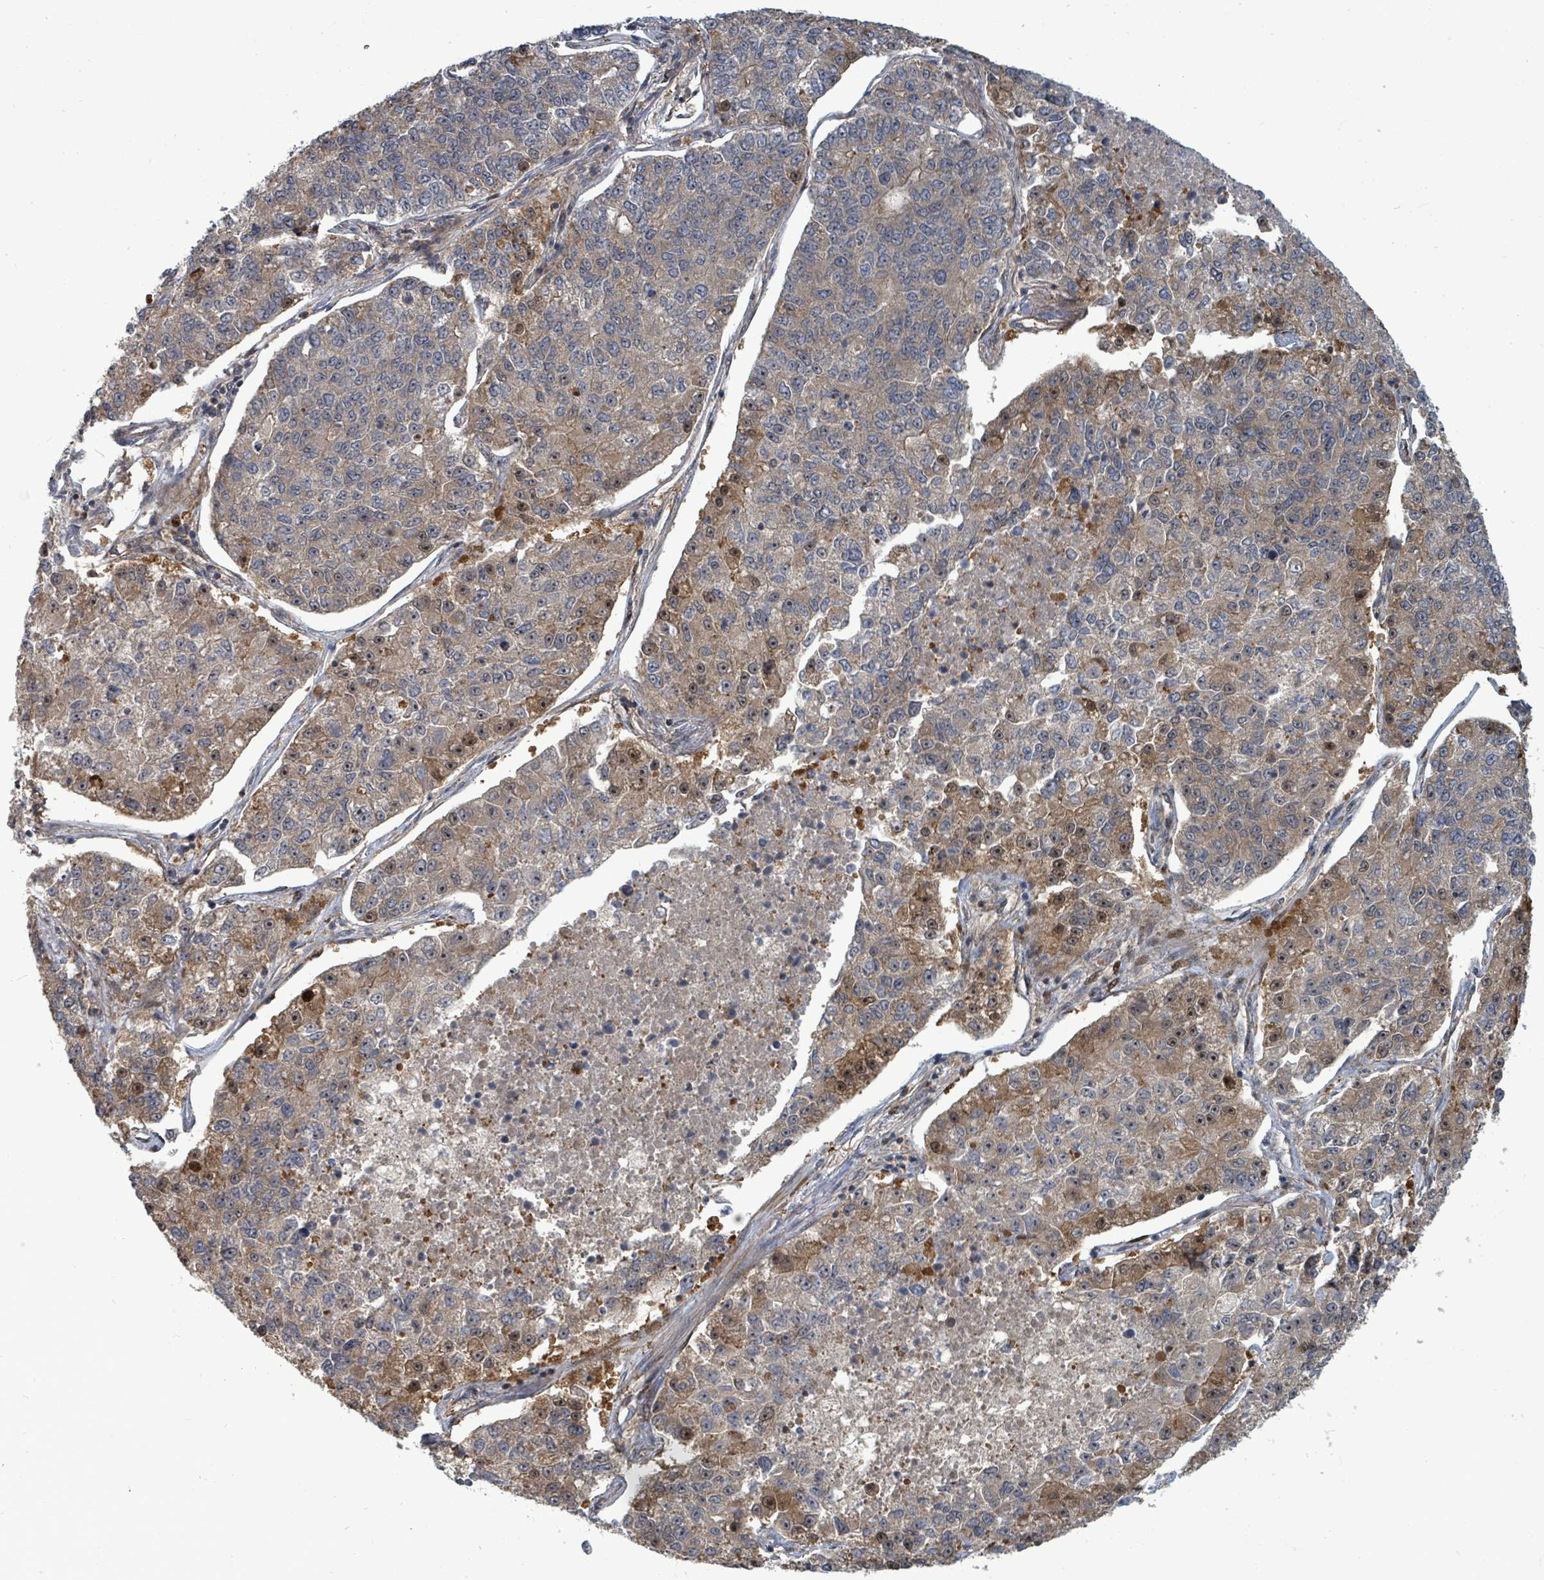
{"staining": {"intensity": "moderate", "quantity": "<25%", "location": "cytoplasmic/membranous"}, "tissue": "lung cancer", "cell_type": "Tumor cells", "image_type": "cancer", "snomed": [{"axis": "morphology", "description": "Adenocarcinoma, NOS"}, {"axis": "topography", "description": "Lung"}], "caption": "High-magnification brightfield microscopy of lung cancer (adenocarcinoma) stained with DAB (3,3'-diaminobenzidine) (brown) and counterstained with hematoxylin (blue). tumor cells exhibit moderate cytoplasmic/membranous staining is seen in about<25% of cells.", "gene": "TRDMT1", "patient": {"sex": "male", "age": 49}}